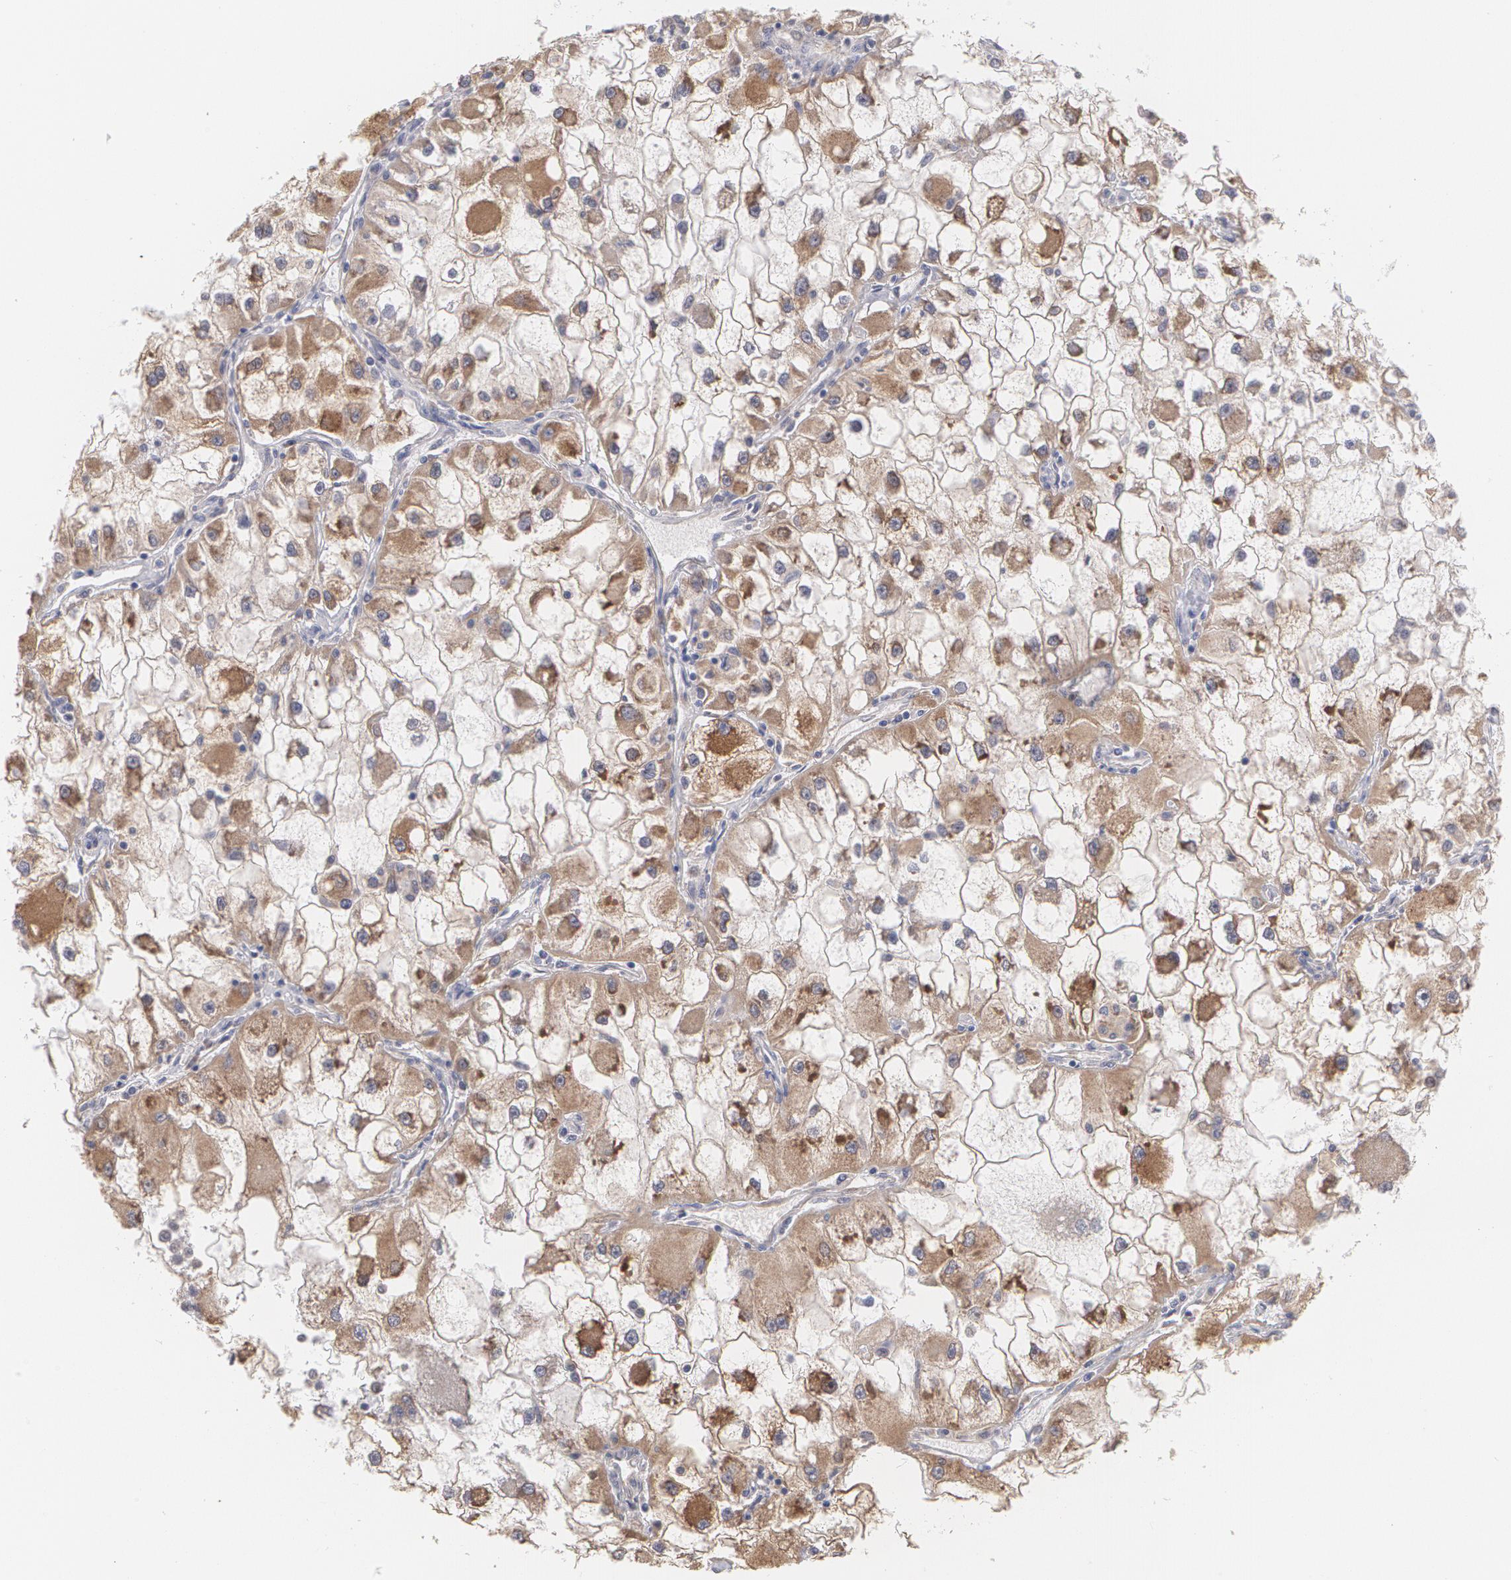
{"staining": {"intensity": "strong", "quantity": ">75%", "location": "cytoplasmic/membranous"}, "tissue": "renal cancer", "cell_type": "Tumor cells", "image_type": "cancer", "snomed": [{"axis": "morphology", "description": "Adenocarcinoma, NOS"}, {"axis": "topography", "description": "Kidney"}], "caption": "A high amount of strong cytoplasmic/membranous staining is appreciated in about >75% of tumor cells in renal adenocarcinoma tissue.", "gene": "MTHFD1", "patient": {"sex": "female", "age": 73}}